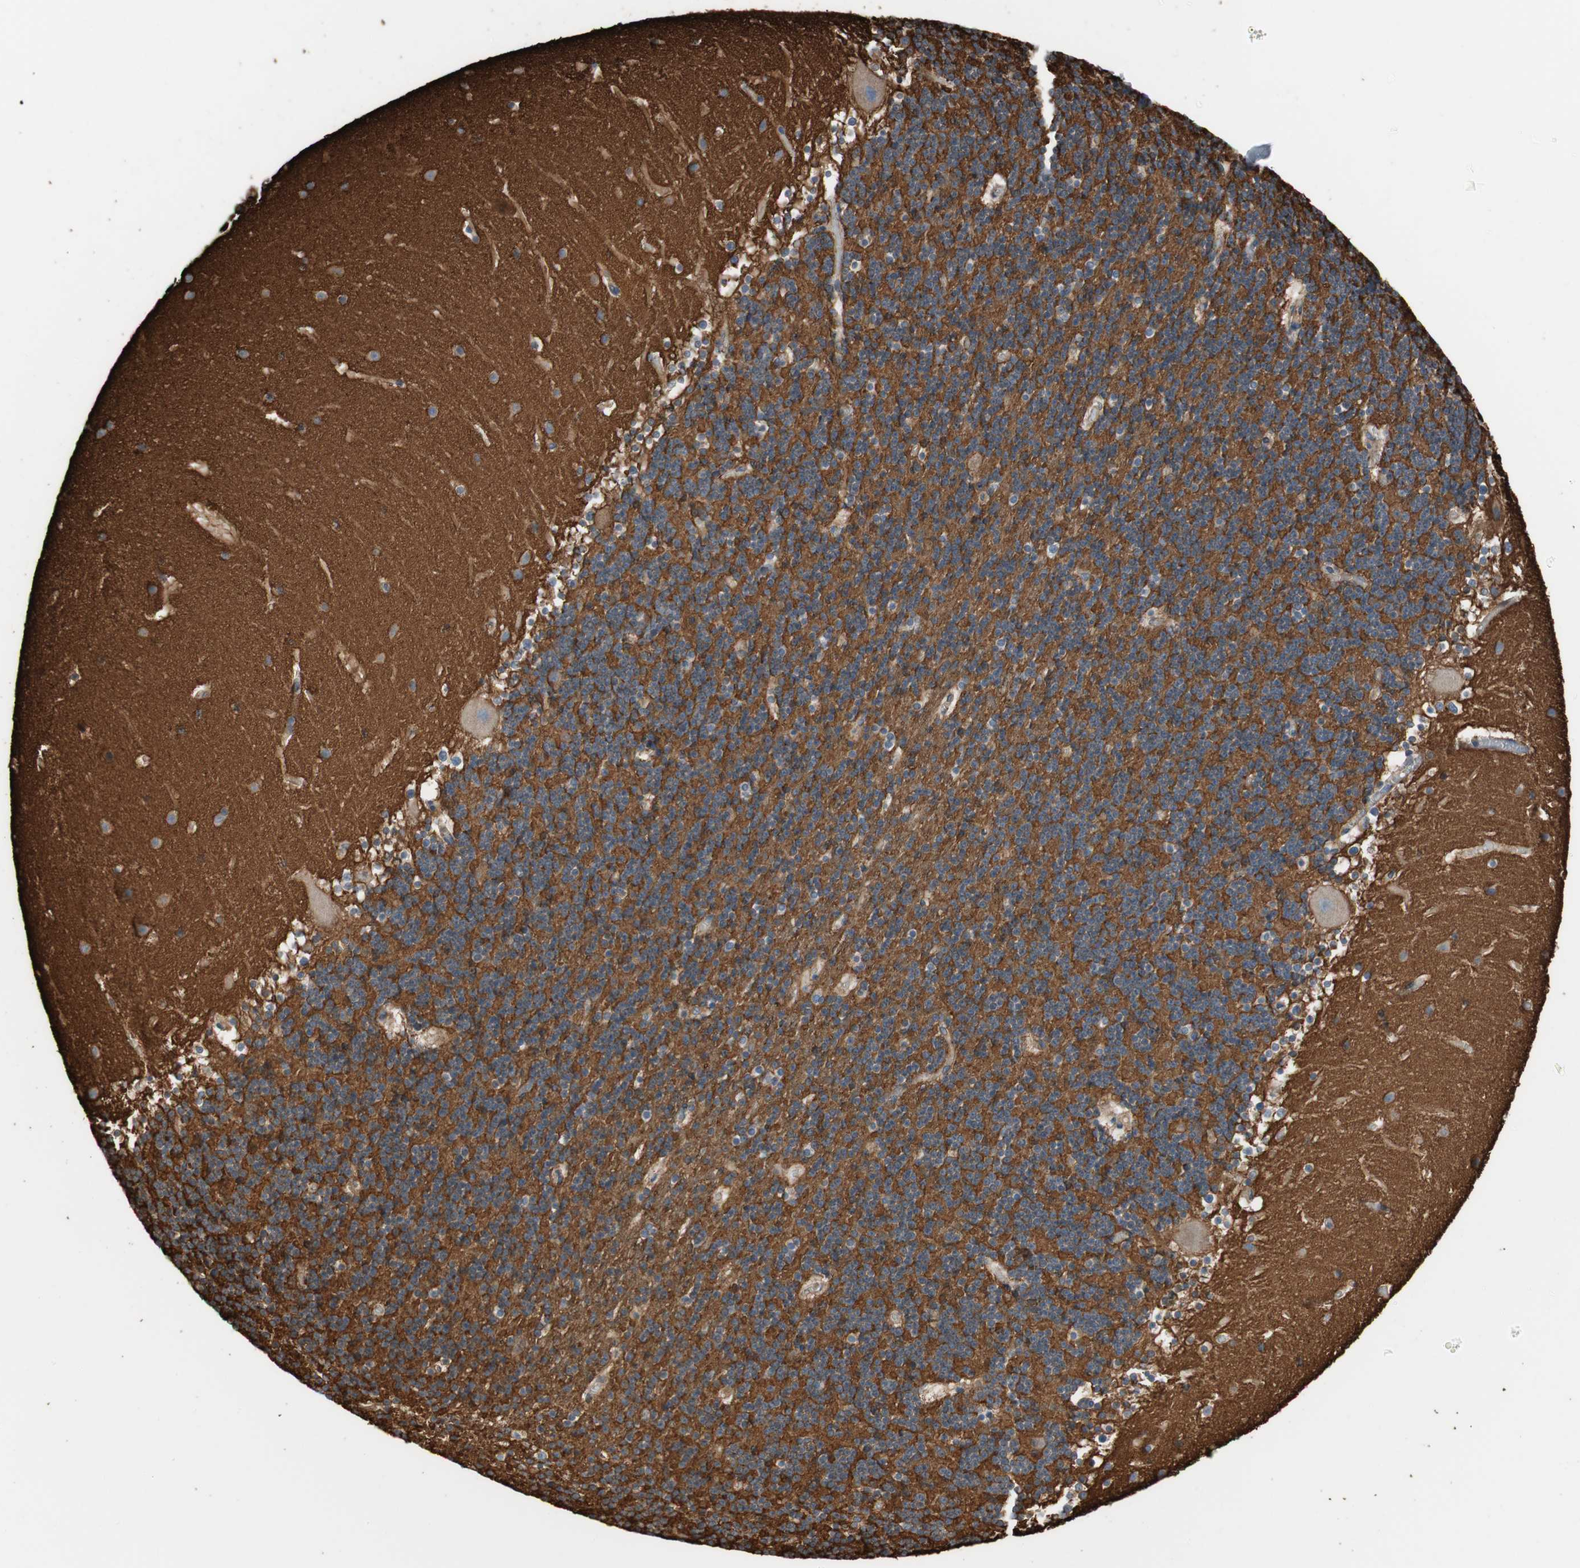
{"staining": {"intensity": "negative", "quantity": "none", "location": "none"}, "tissue": "cerebellum", "cell_type": "Cells in granular layer", "image_type": "normal", "snomed": [{"axis": "morphology", "description": "Normal tissue, NOS"}, {"axis": "topography", "description": "Cerebellum"}], "caption": "Immunohistochemistry of normal cerebellum shows no positivity in cells in granular layer.", "gene": "IL1RL1", "patient": {"sex": "male", "age": 45}}